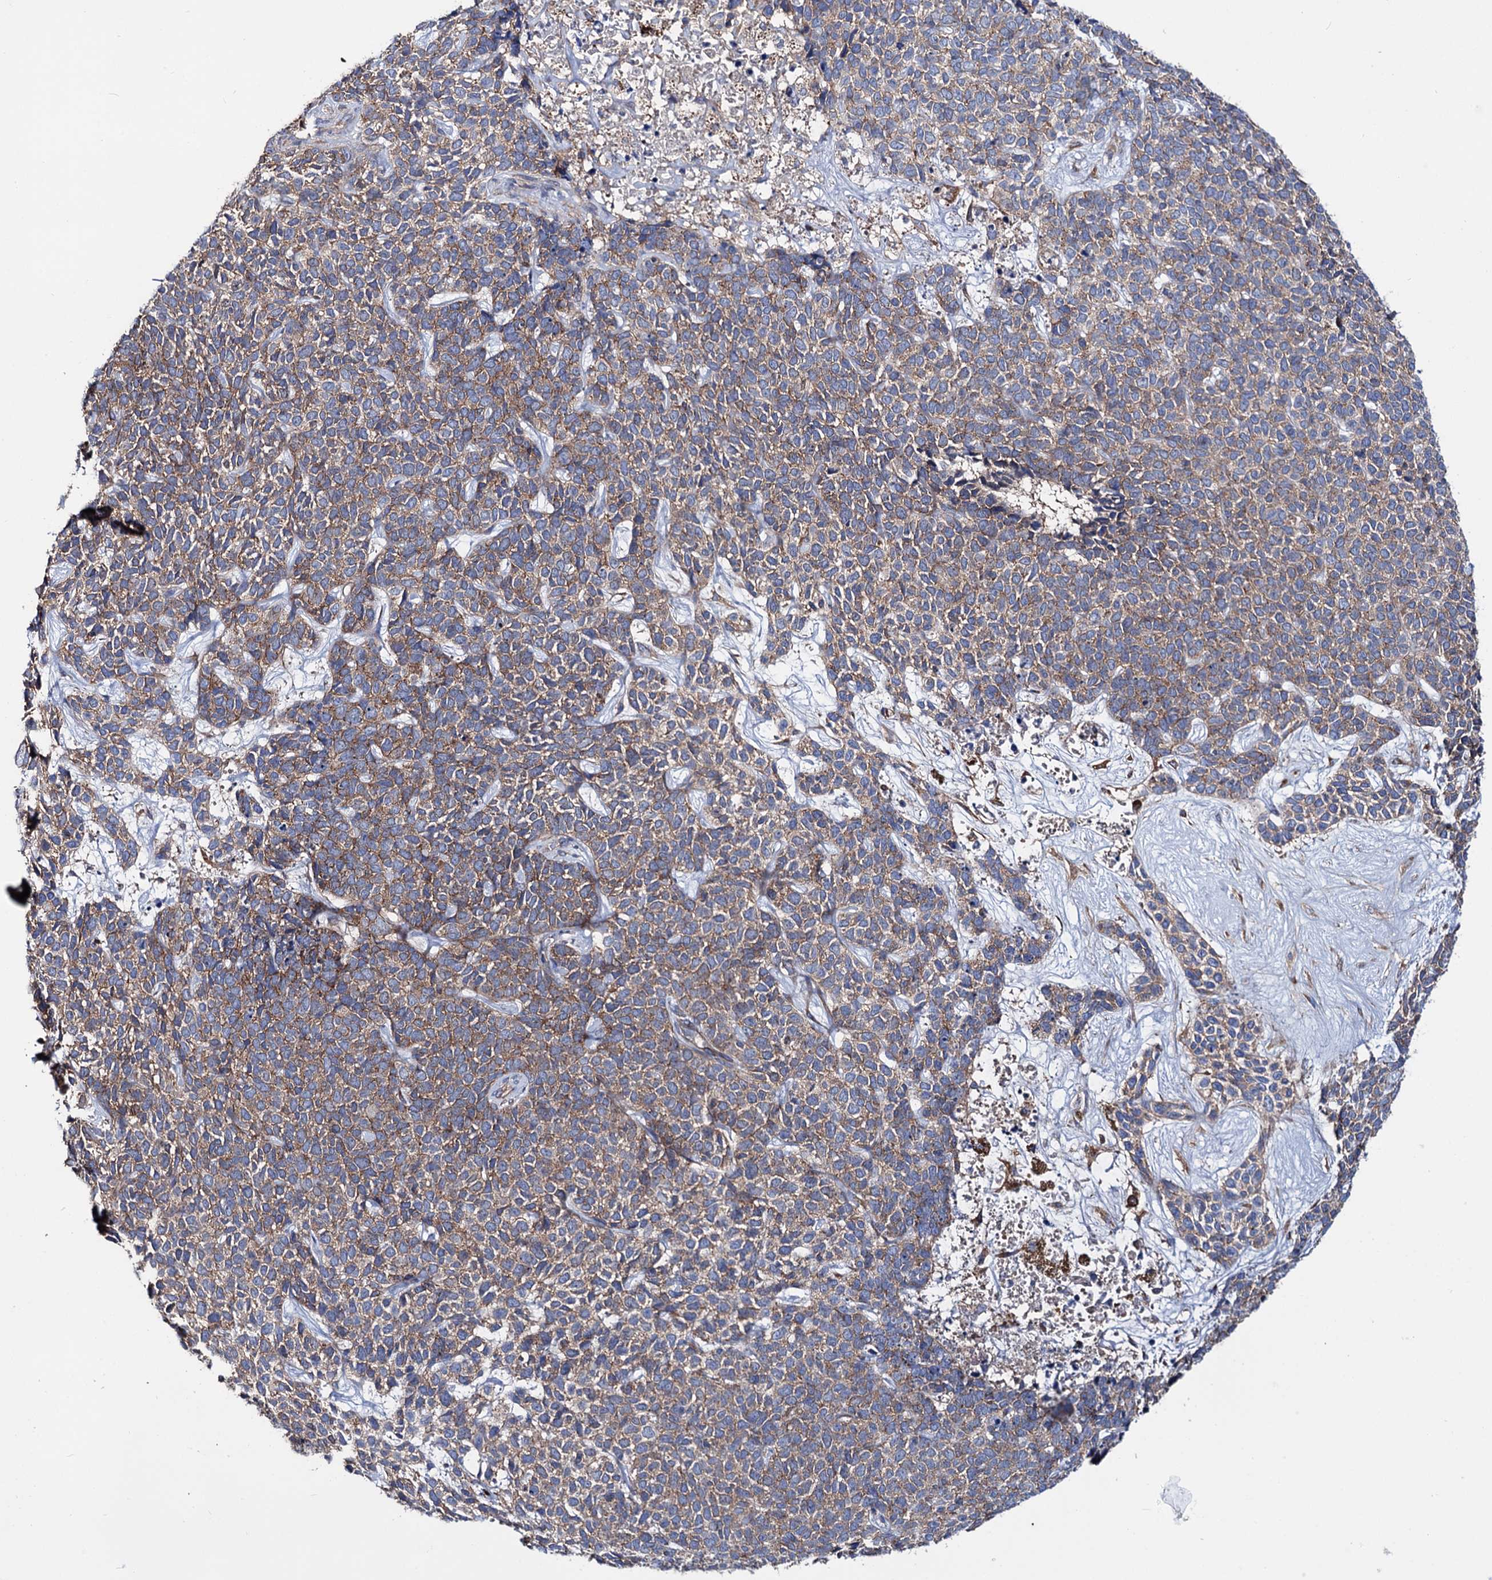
{"staining": {"intensity": "moderate", "quantity": ">75%", "location": "cytoplasmic/membranous"}, "tissue": "skin cancer", "cell_type": "Tumor cells", "image_type": "cancer", "snomed": [{"axis": "morphology", "description": "Basal cell carcinoma"}, {"axis": "topography", "description": "Skin"}], "caption": "Immunohistochemistry (IHC) histopathology image of skin cancer (basal cell carcinoma) stained for a protein (brown), which demonstrates medium levels of moderate cytoplasmic/membranous staining in about >75% of tumor cells.", "gene": "DEF6", "patient": {"sex": "female", "age": 84}}